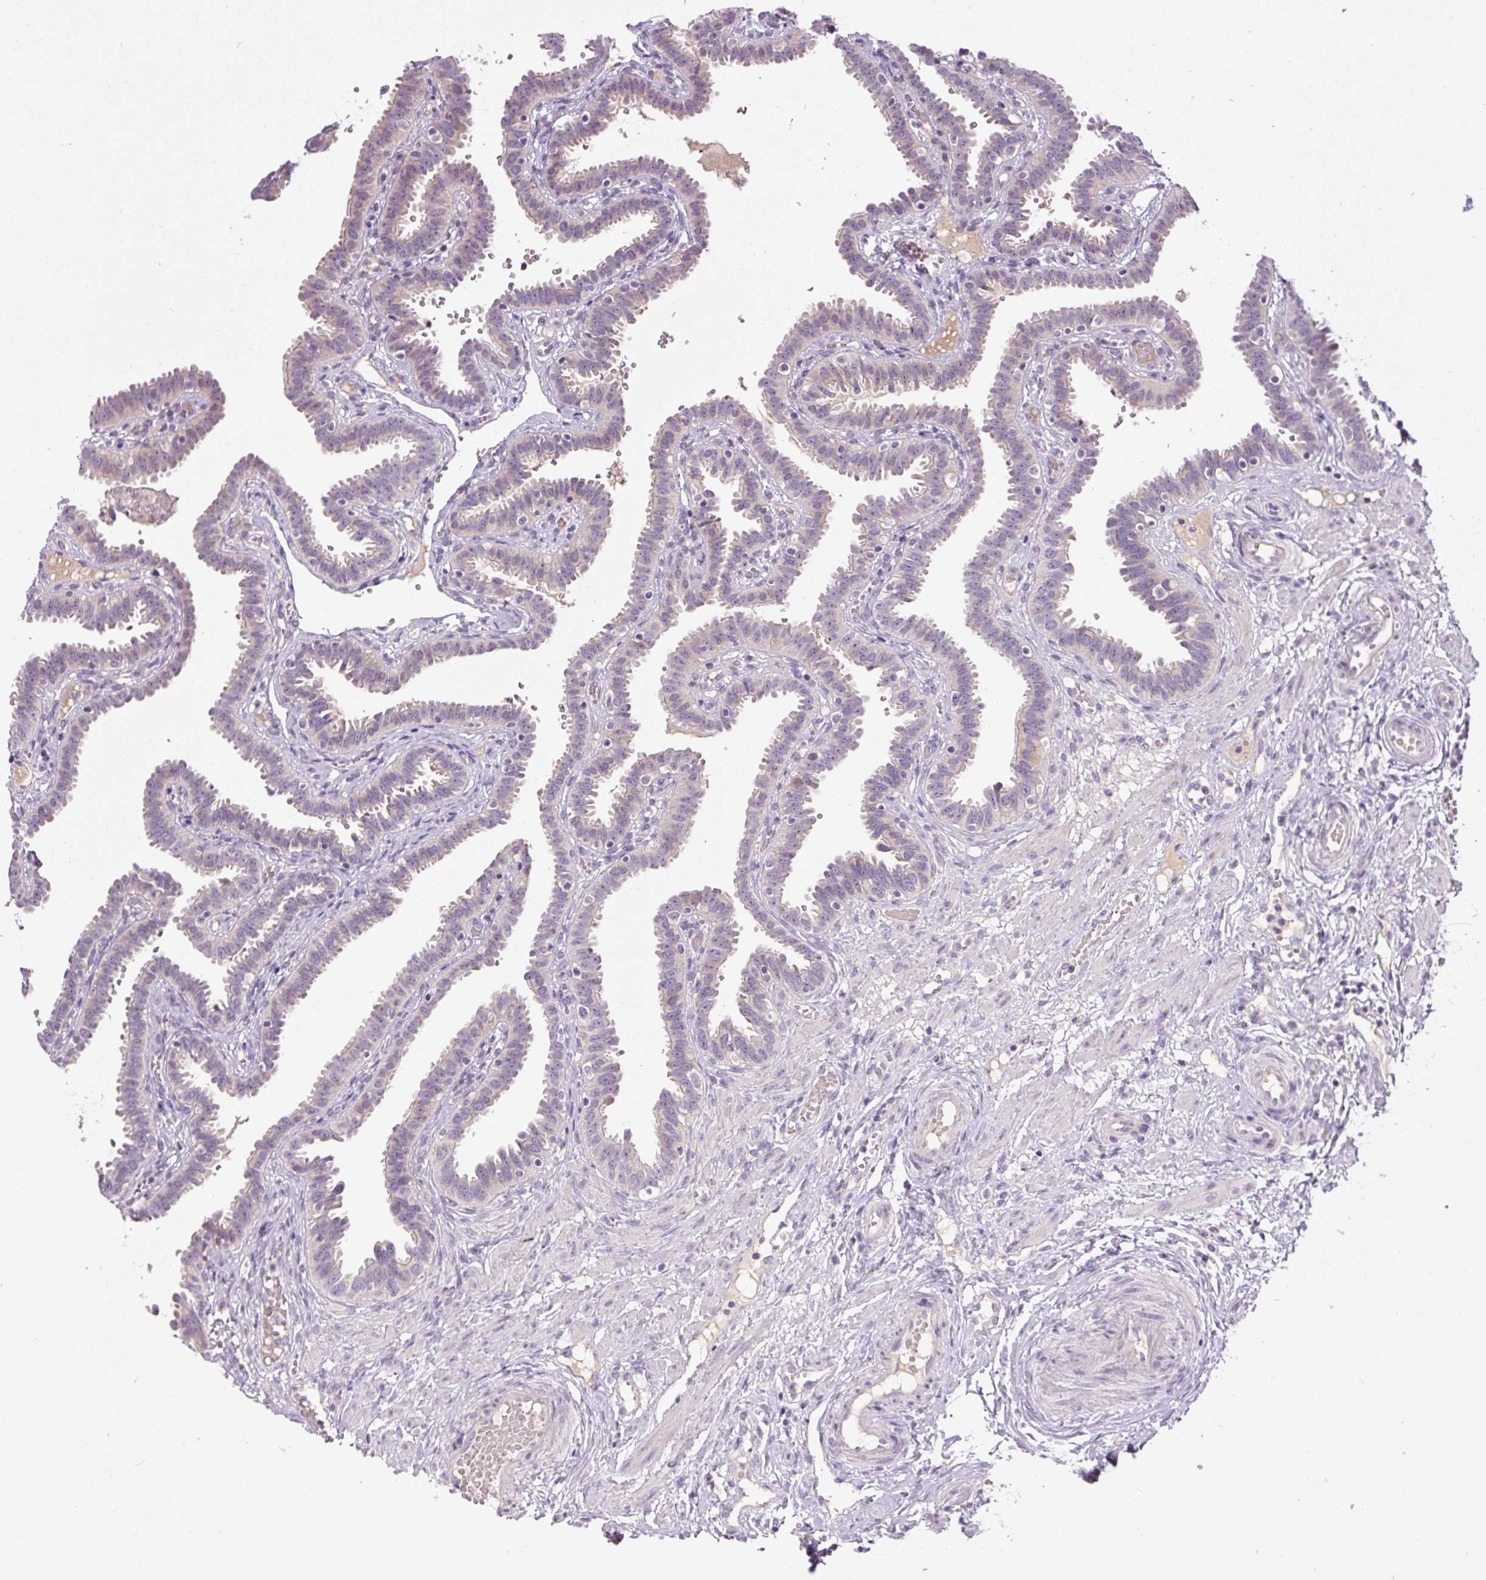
{"staining": {"intensity": "negative", "quantity": "none", "location": "none"}, "tissue": "fallopian tube", "cell_type": "Glandular cells", "image_type": "normal", "snomed": [{"axis": "morphology", "description": "Normal tissue, NOS"}, {"axis": "topography", "description": "Fallopian tube"}], "caption": "Human fallopian tube stained for a protein using immunohistochemistry (IHC) shows no positivity in glandular cells.", "gene": "FABP7", "patient": {"sex": "female", "age": 37}}